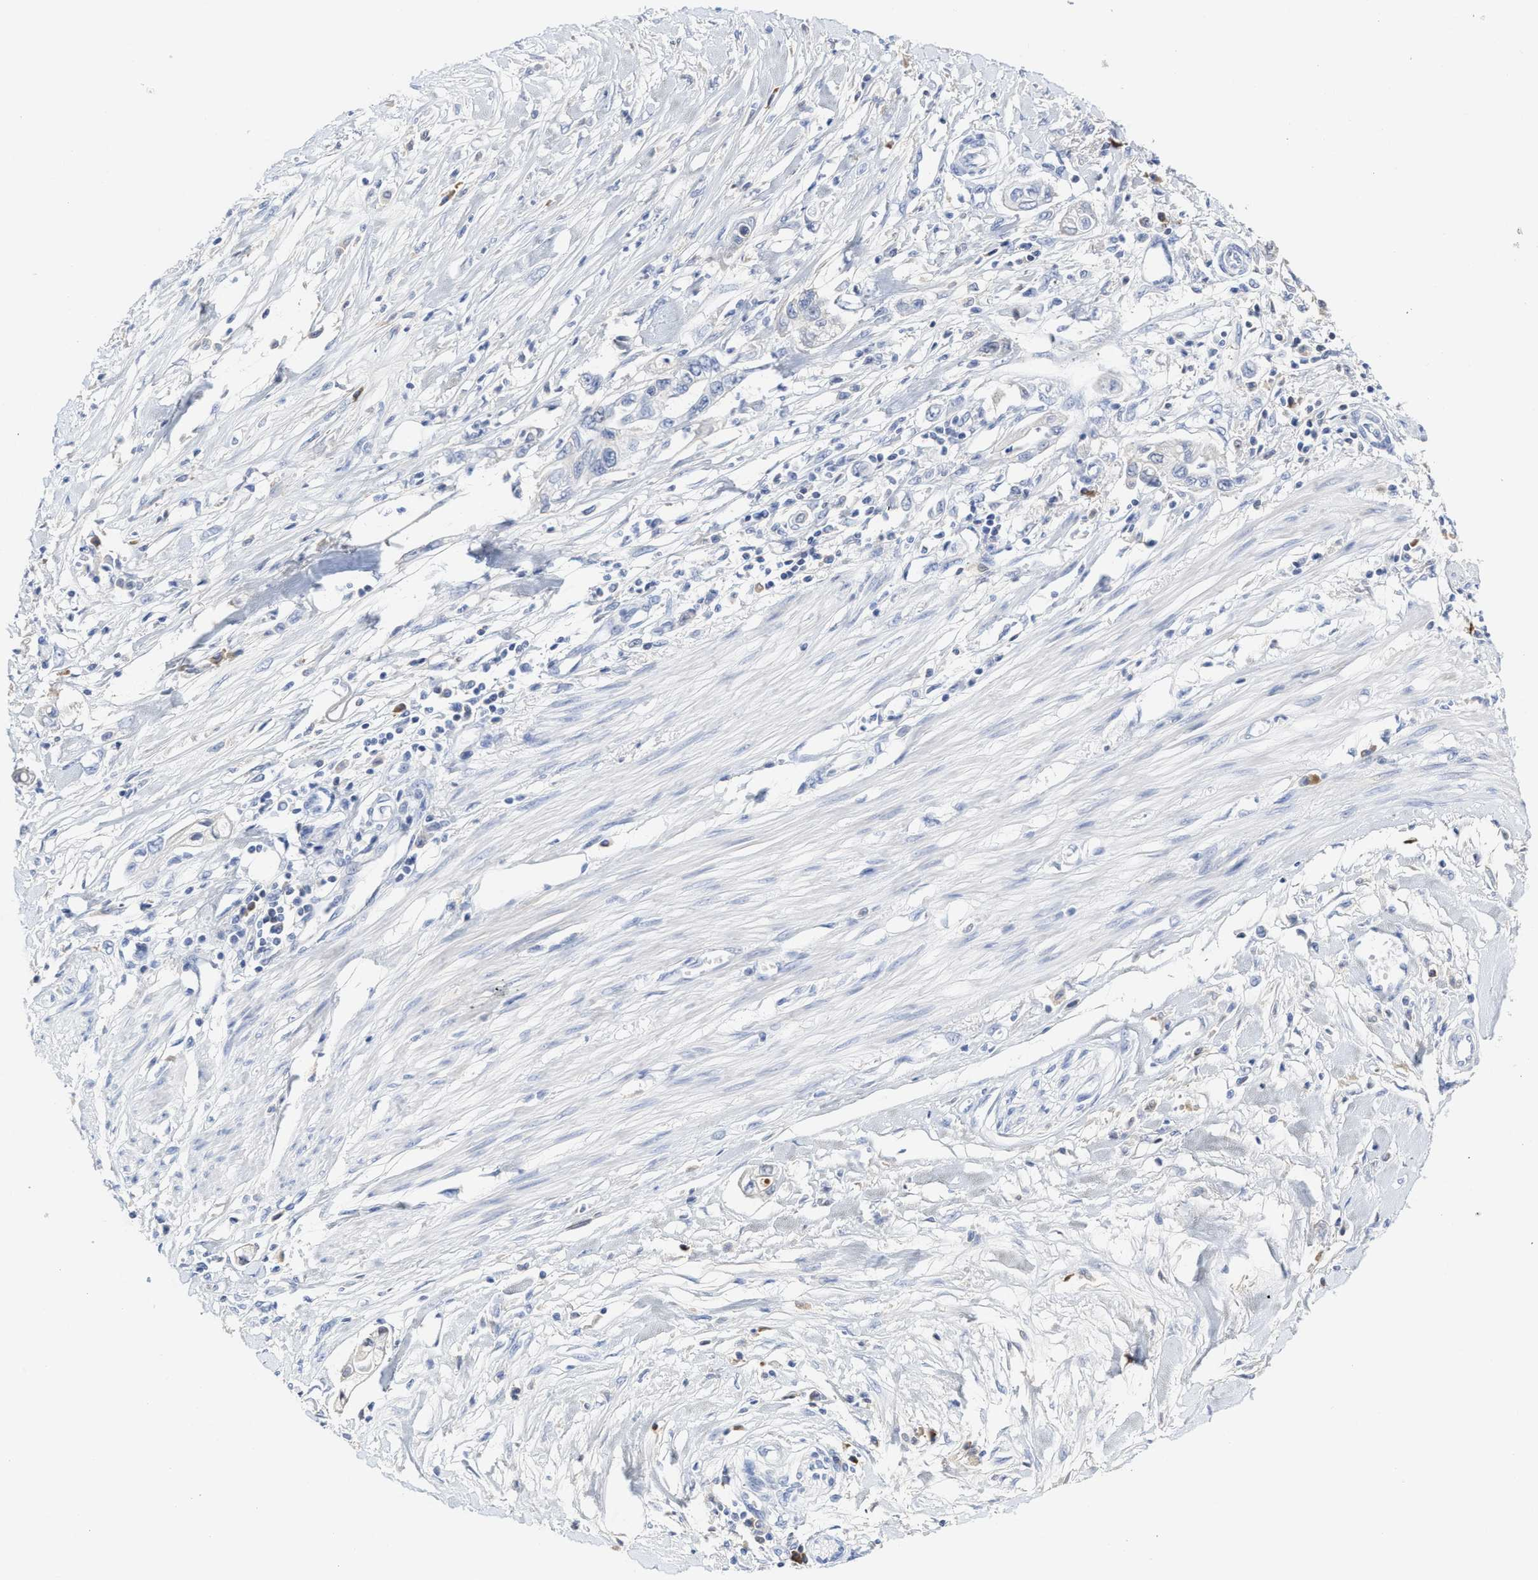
{"staining": {"intensity": "negative", "quantity": "none", "location": "none"}, "tissue": "pancreatic cancer", "cell_type": "Tumor cells", "image_type": "cancer", "snomed": [{"axis": "morphology", "description": "Adenocarcinoma, NOS"}, {"axis": "topography", "description": "Pancreas"}], "caption": "This is an immunohistochemistry (IHC) image of adenocarcinoma (pancreatic). There is no expression in tumor cells.", "gene": "C2", "patient": {"sex": "male", "age": 56}}